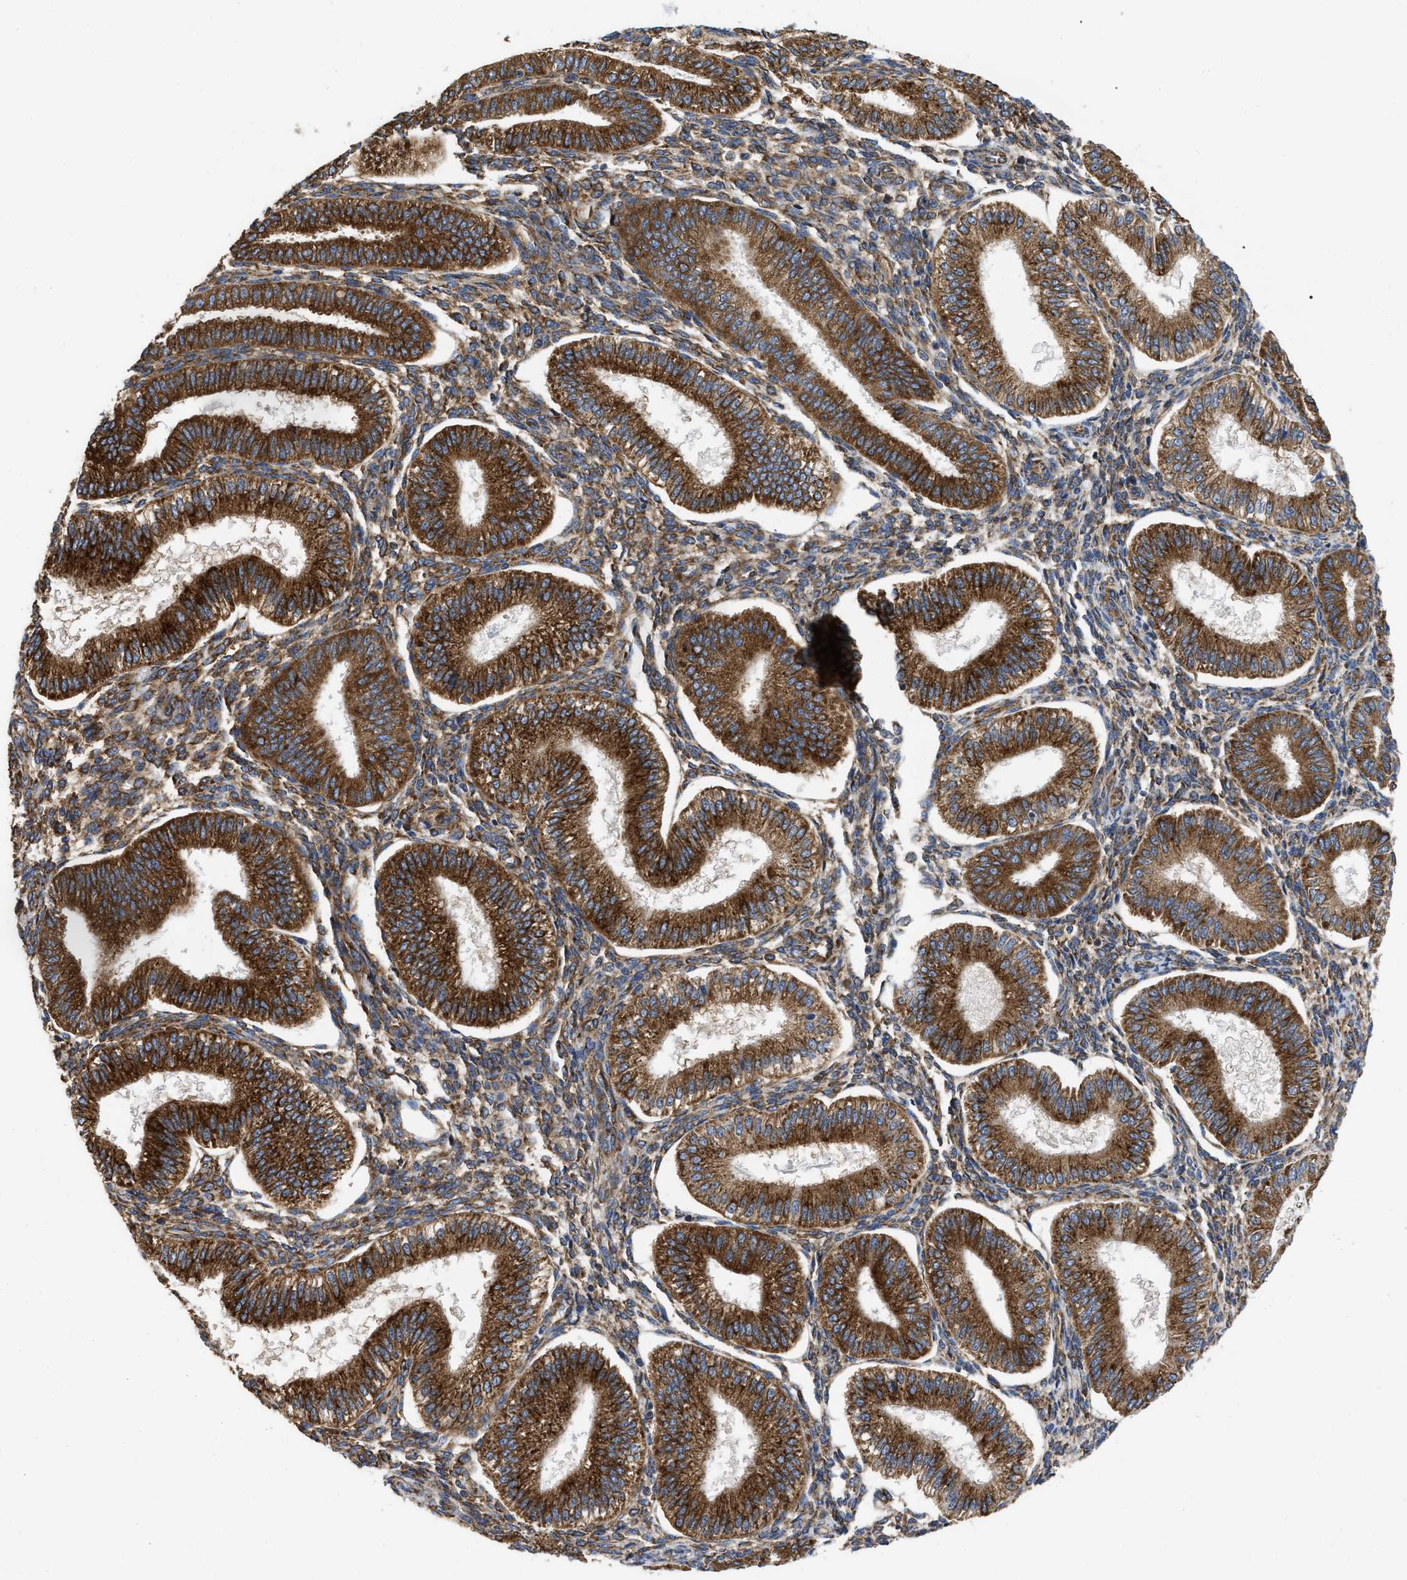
{"staining": {"intensity": "moderate", "quantity": ">75%", "location": "cytoplasmic/membranous"}, "tissue": "endometrium", "cell_type": "Cells in endometrial stroma", "image_type": "normal", "snomed": [{"axis": "morphology", "description": "Normal tissue, NOS"}, {"axis": "topography", "description": "Endometrium"}], "caption": "Human endometrium stained for a protein (brown) displays moderate cytoplasmic/membranous positive positivity in about >75% of cells in endometrial stroma.", "gene": "FAM120A", "patient": {"sex": "female", "age": 39}}